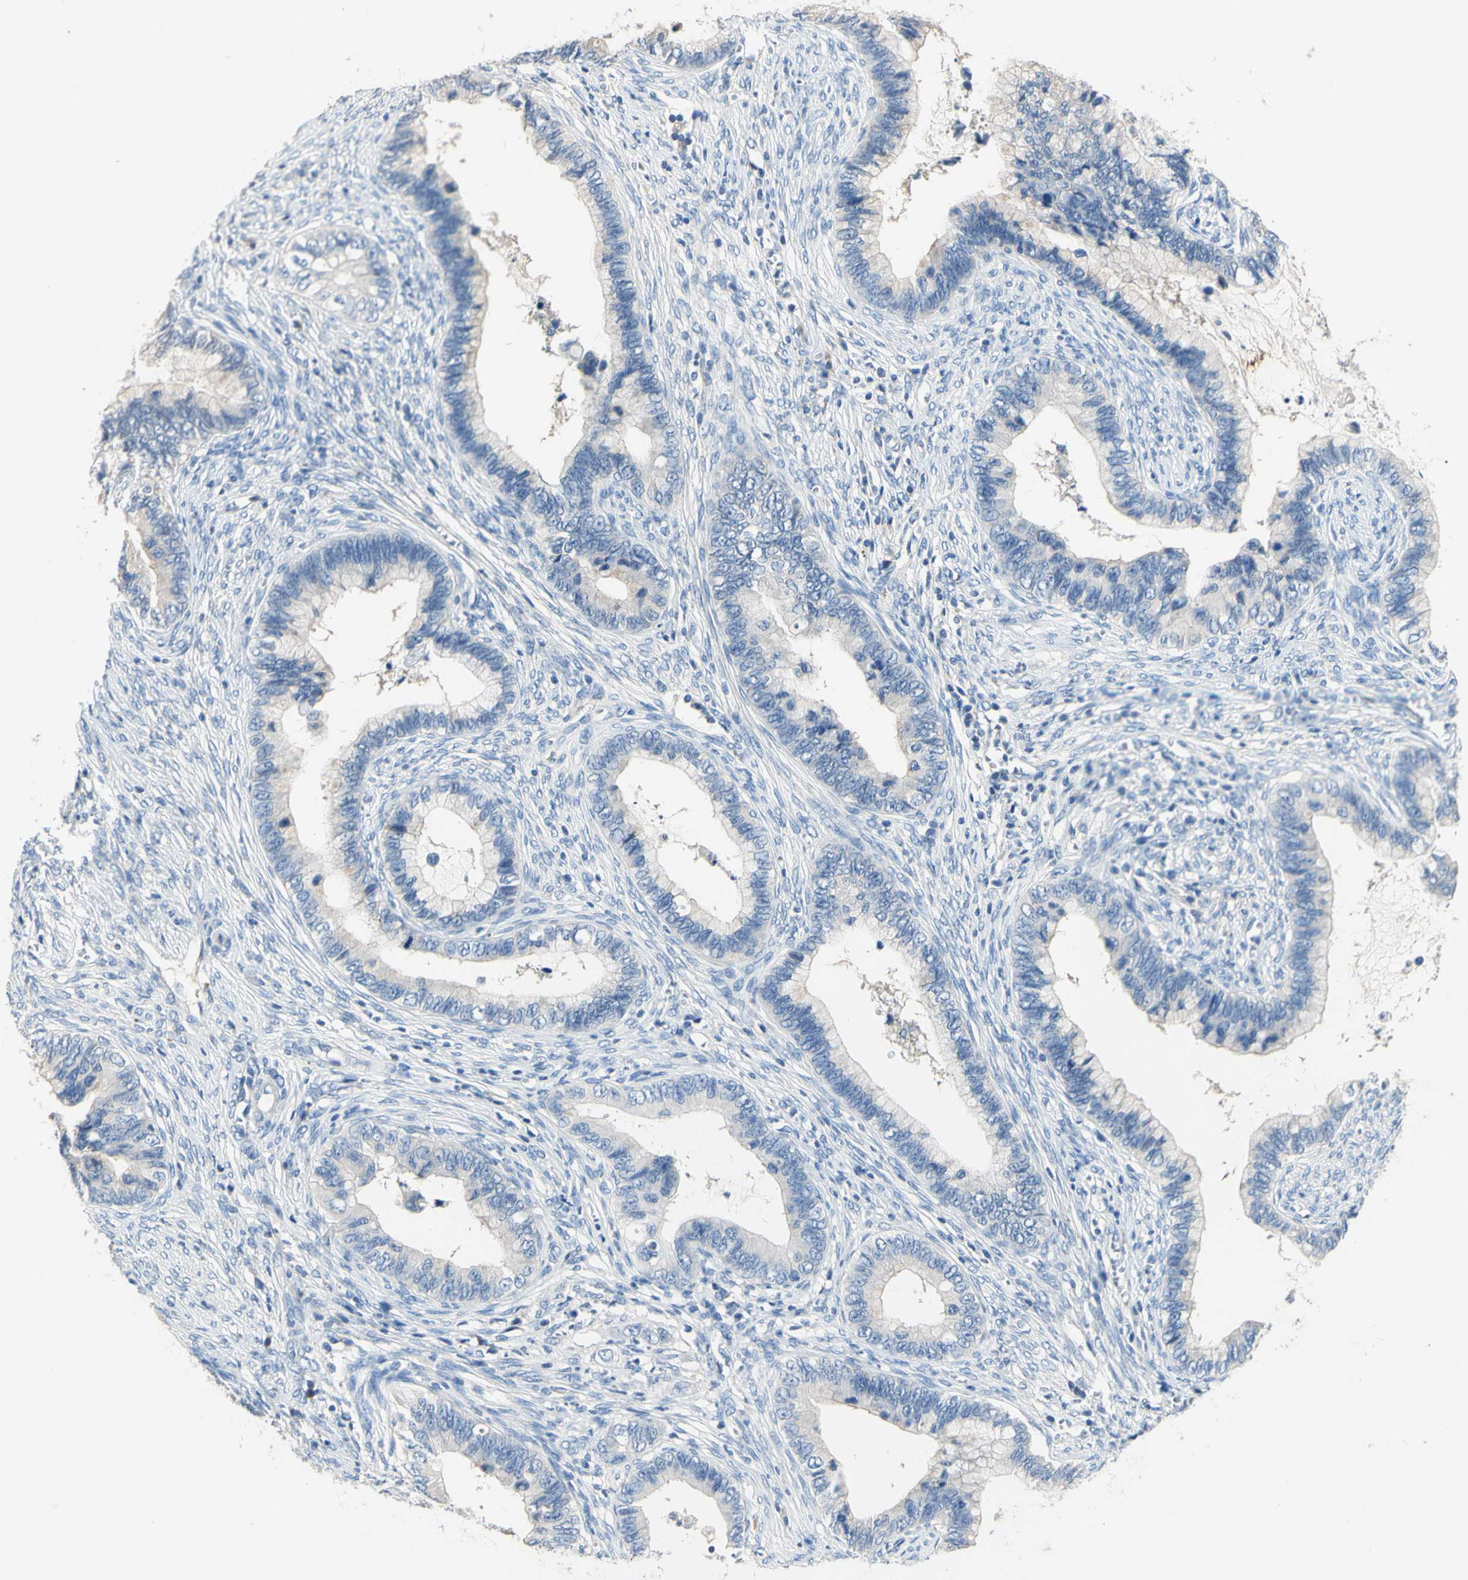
{"staining": {"intensity": "negative", "quantity": "none", "location": "none"}, "tissue": "cervical cancer", "cell_type": "Tumor cells", "image_type": "cancer", "snomed": [{"axis": "morphology", "description": "Adenocarcinoma, NOS"}, {"axis": "topography", "description": "Cervix"}], "caption": "An immunohistochemistry photomicrograph of cervical cancer is shown. There is no staining in tumor cells of cervical cancer. (IHC, brightfield microscopy, high magnification).", "gene": "CDON", "patient": {"sex": "female", "age": 44}}